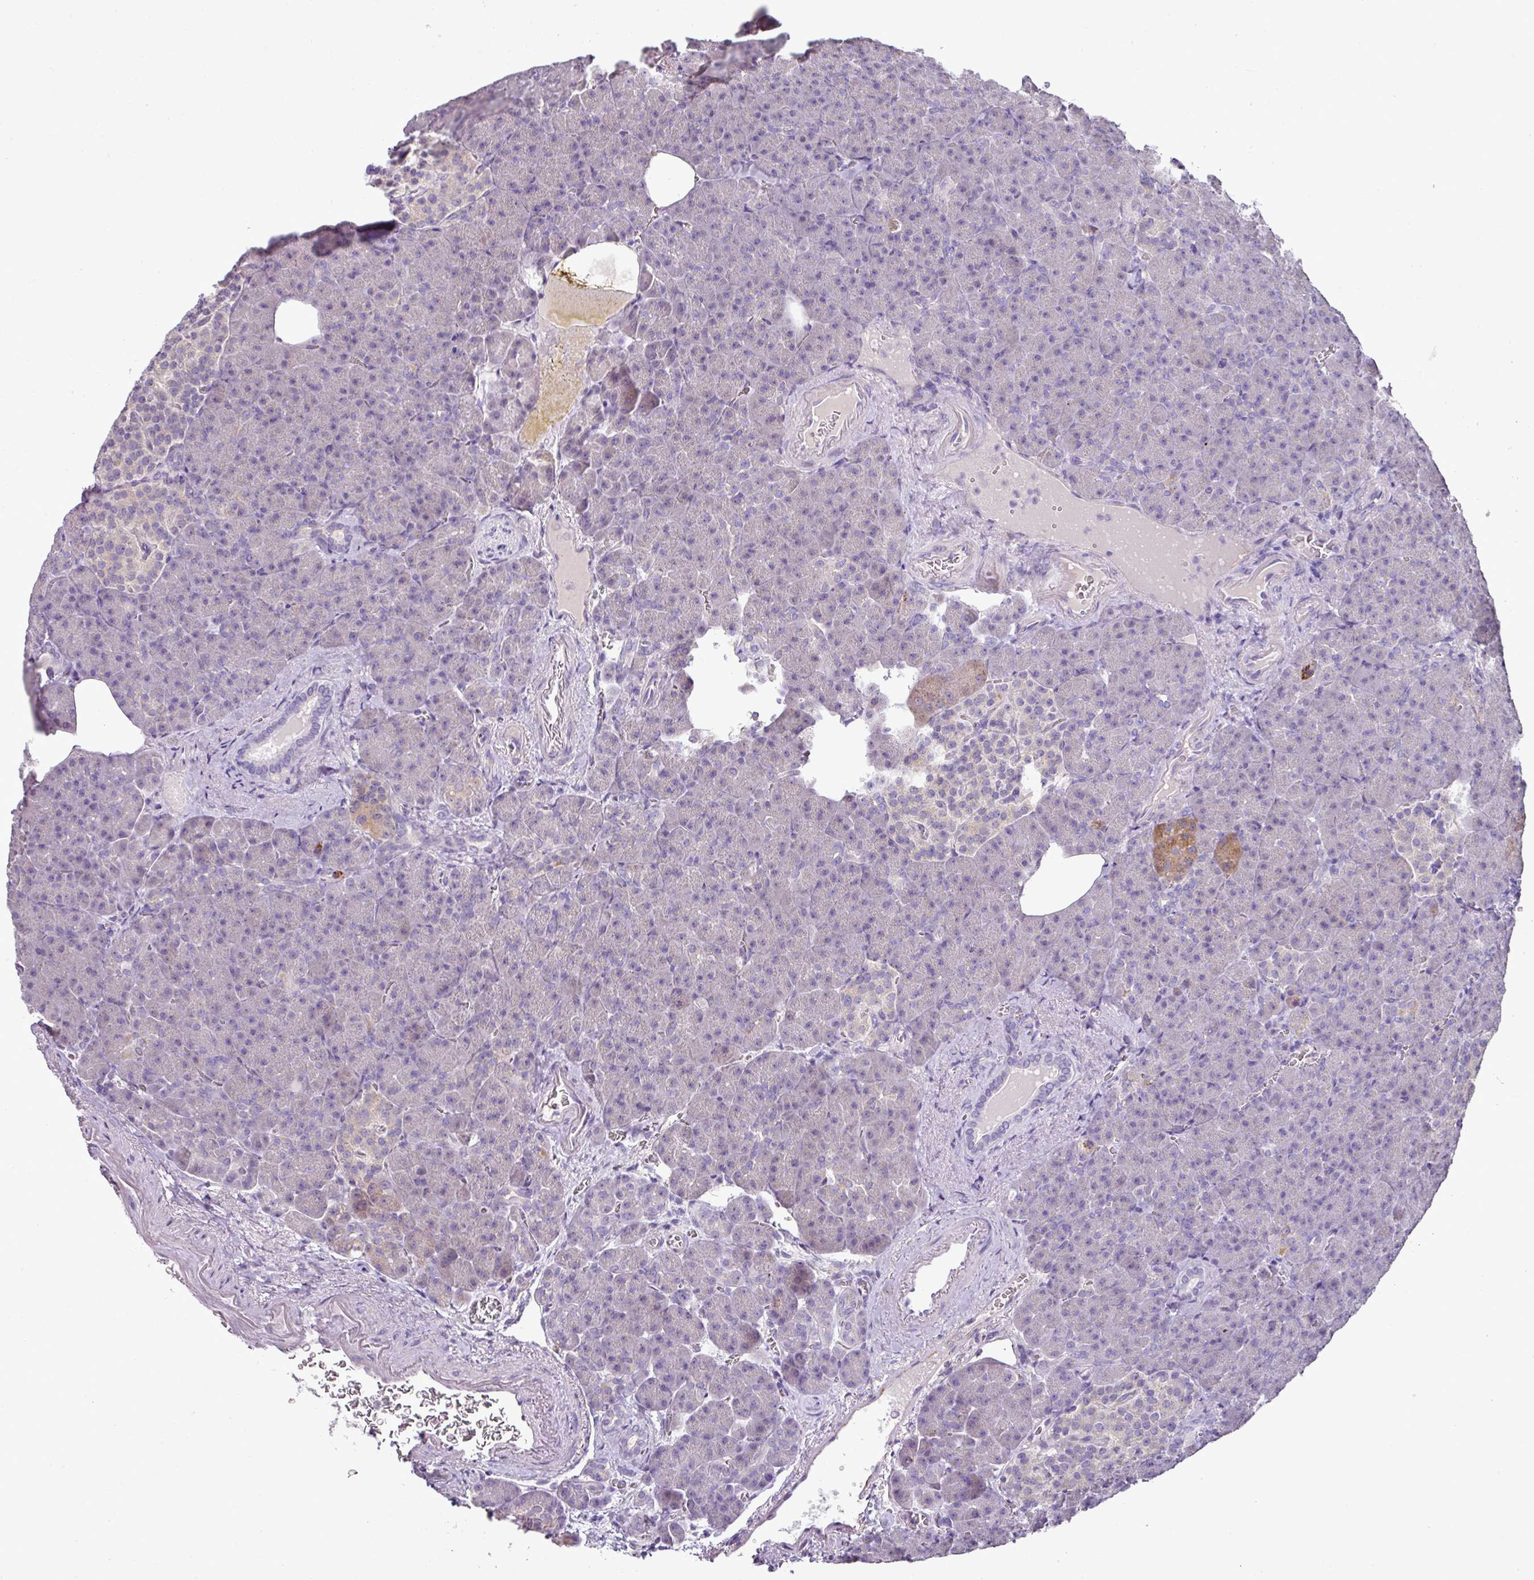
{"staining": {"intensity": "moderate", "quantity": "25%-75%", "location": "cytoplasmic/membranous"}, "tissue": "pancreas", "cell_type": "Exocrine glandular cells", "image_type": "normal", "snomed": [{"axis": "morphology", "description": "Normal tissue, NOS"}, {"axis": "topography", "description": "Pancreas"}], "caption": "Immunohistochemical staining of benign human pancreas displays 25%-75% levels of moderate cytoplasmic/membranous protein positivity in about 25%-75% of exocrine glandular cells. (DAB (3,3'-diaminobenzidine) IHC, brown staining for protein, blue staining for nuclei).", "gene": "BRINP2", "patient": {"sex": "female", "age": 74}}